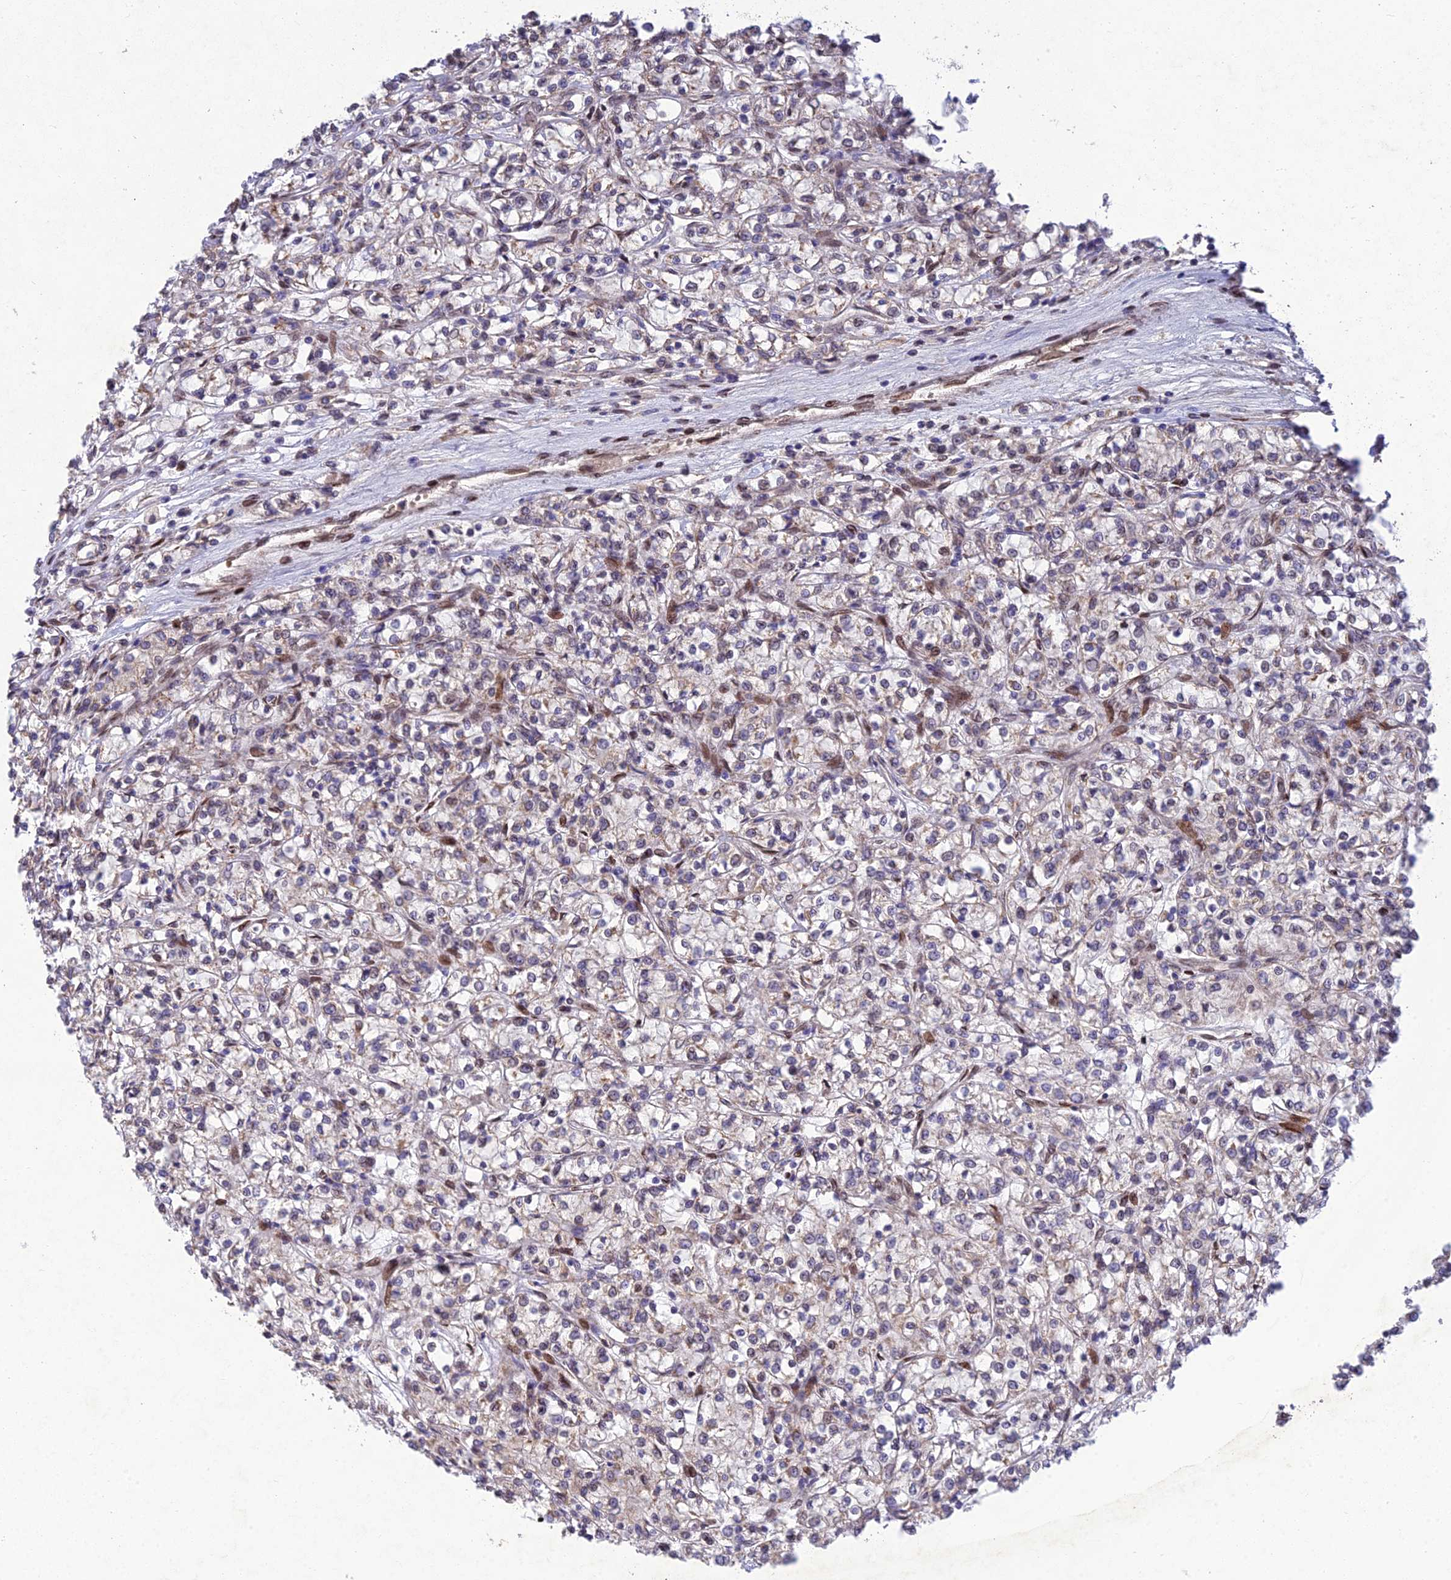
{"staining": {"intensity": "negative", "quantity": "none", "location": "none"}, "tissue": "renal cancer", "cell_type": "Tumor cells", "image_type": "cancer", "snomed": [{"axis": "morphology", "description": "Adenocarcinoma, NOS"}, {"axis": "topography", "description": "Kidney"}], "caption": "Renal adenocarcinoma stained for a protein using immunohistochemistry (IHC) reveals no staining tumor cells.", "gene": "MGAT2", "patient": {"sex": "female", "age": 59}}